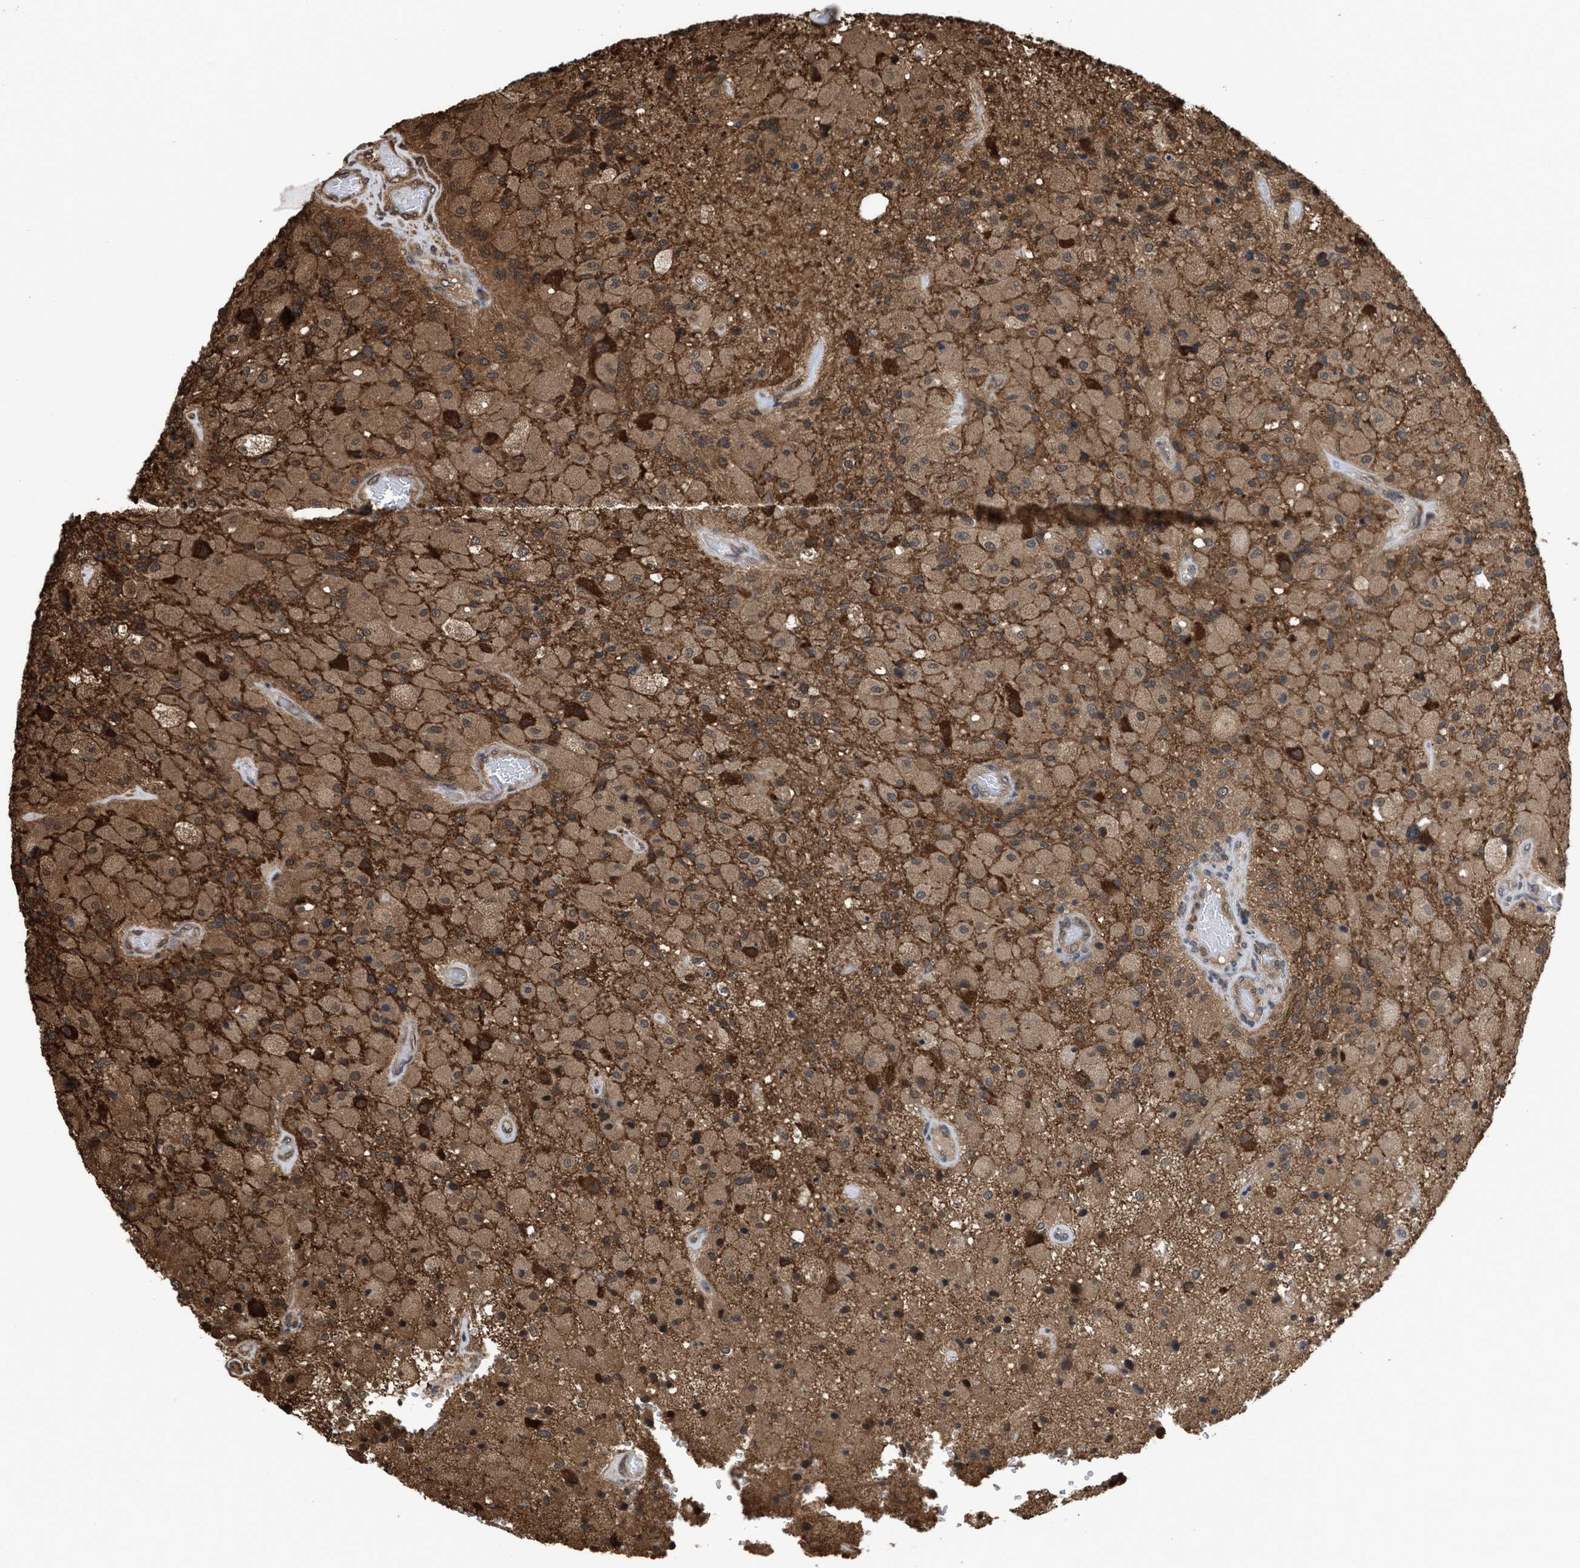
{"staining": {"intensity": "moderate", "quantity": ">75%", "location": "cytoplasmic/membranous"}, "tissue": "glioma", "cell_type": "Tumor cells", "image_type": "cancer", "snomed": [{"axis": "morphology", "description": "Normal tissue, NOS"}, {"axis": "morphology", "description": "Glioma, malignant, High grade"}, {"axis": "topography", "description": "Cerebral cortex"}], "caption": "IHC of human glioma demonstrates medium levels of moderate cytoplasmic/membranous staining in approximately >75% of tumor cells. (DAB IHC, brown staining for protein, blue staining for nuclei).", "gene": "YWHAG", "patient": {"sex": "male", "age": 77}}